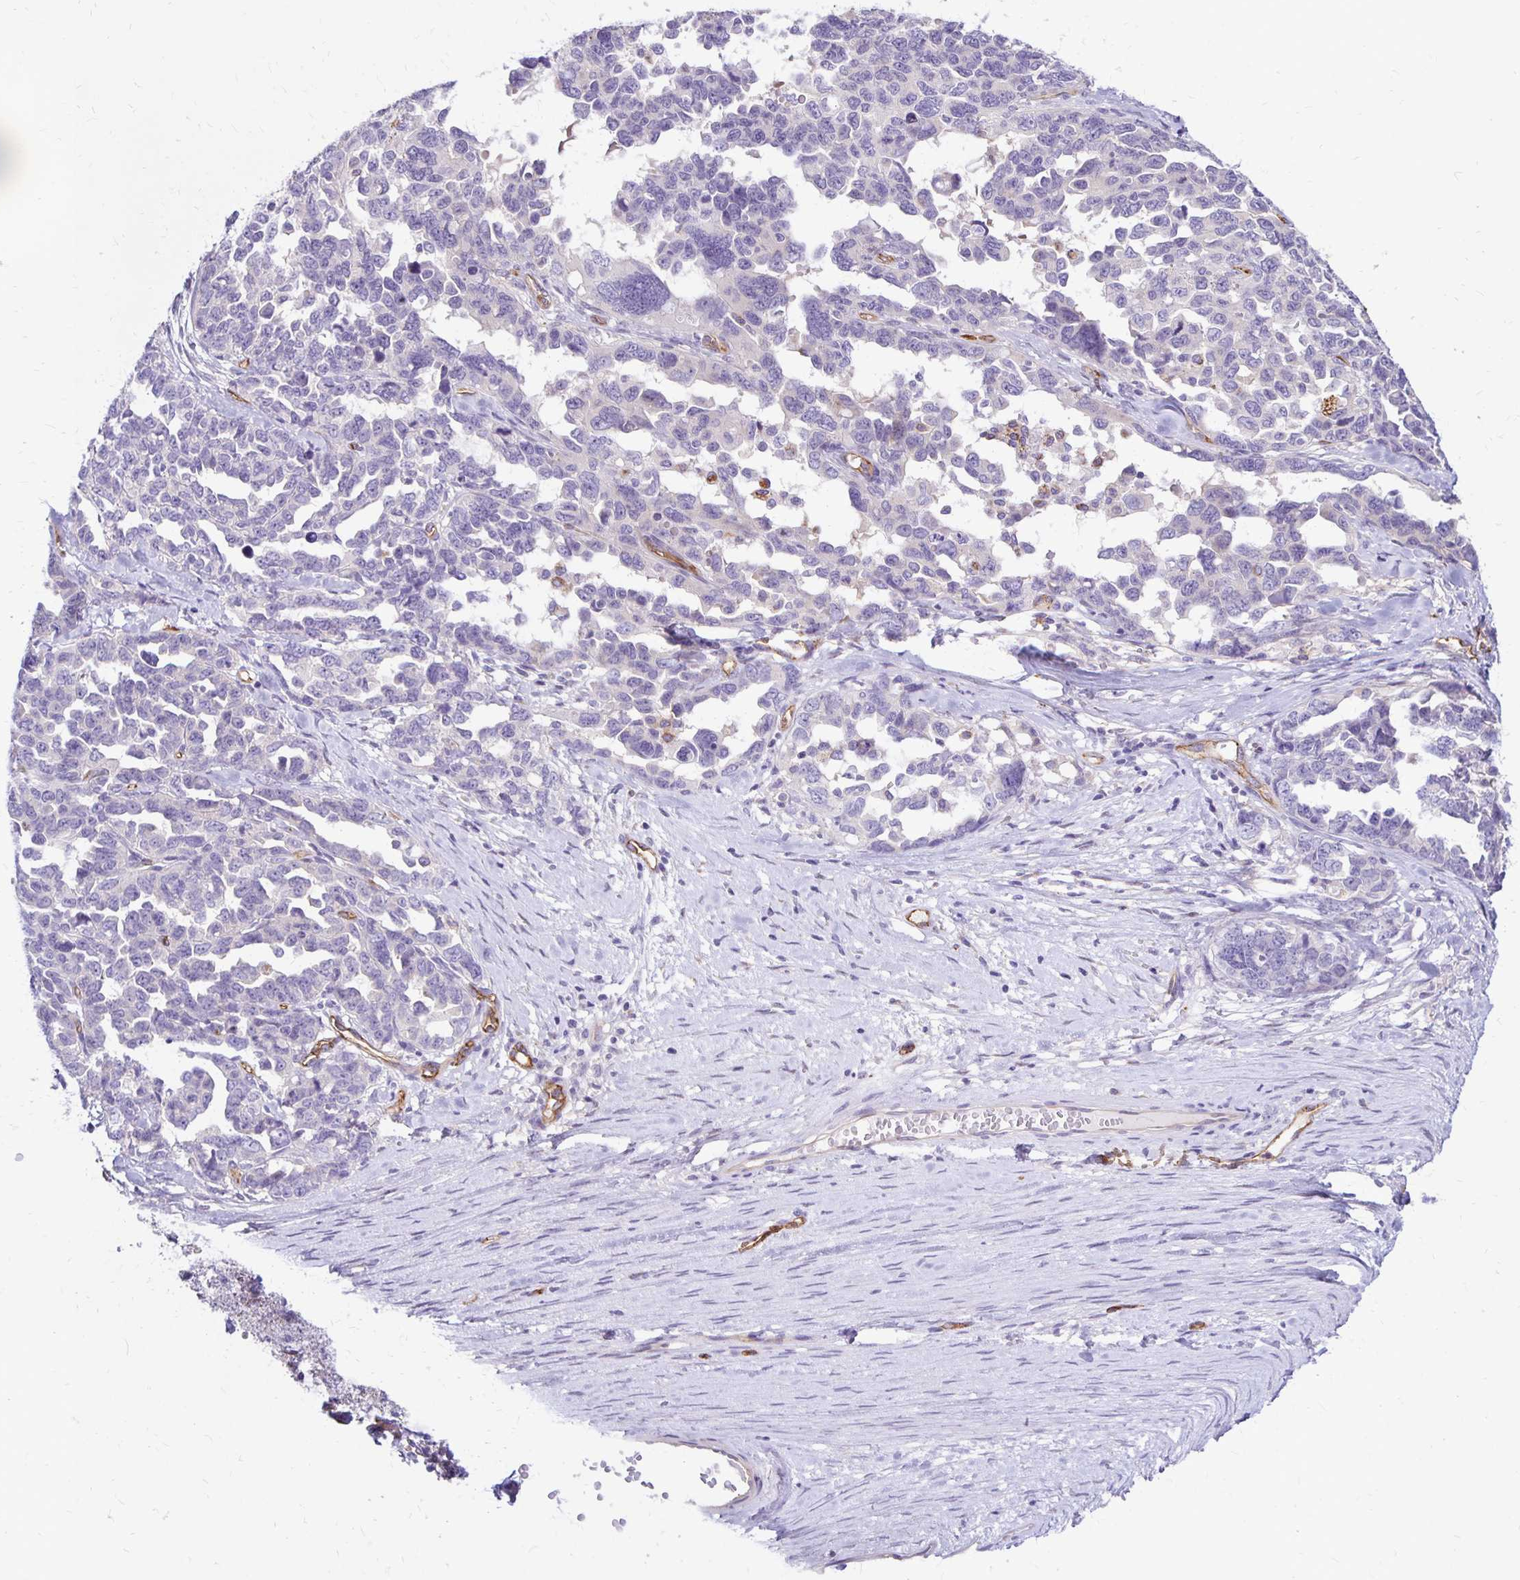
{"staining": {"intensity": "negative", "quantity": "none", "location": "none"}, "tissue": "ovarian cancer", "cell_type": "Tumor cells", "image_type": "cancer", "snomed": [{"axis": "morphology", "description": "Cystadenocarcinoma, serous, NOS"}, {"axis": "topography", "description": "Ovary"}], "caption": "There is no significant expression in tumor cells of ovarian serous cystadenocarcinoma.", "gene": "TTYH1", "patient": {"sex": "female", "age": 69}}